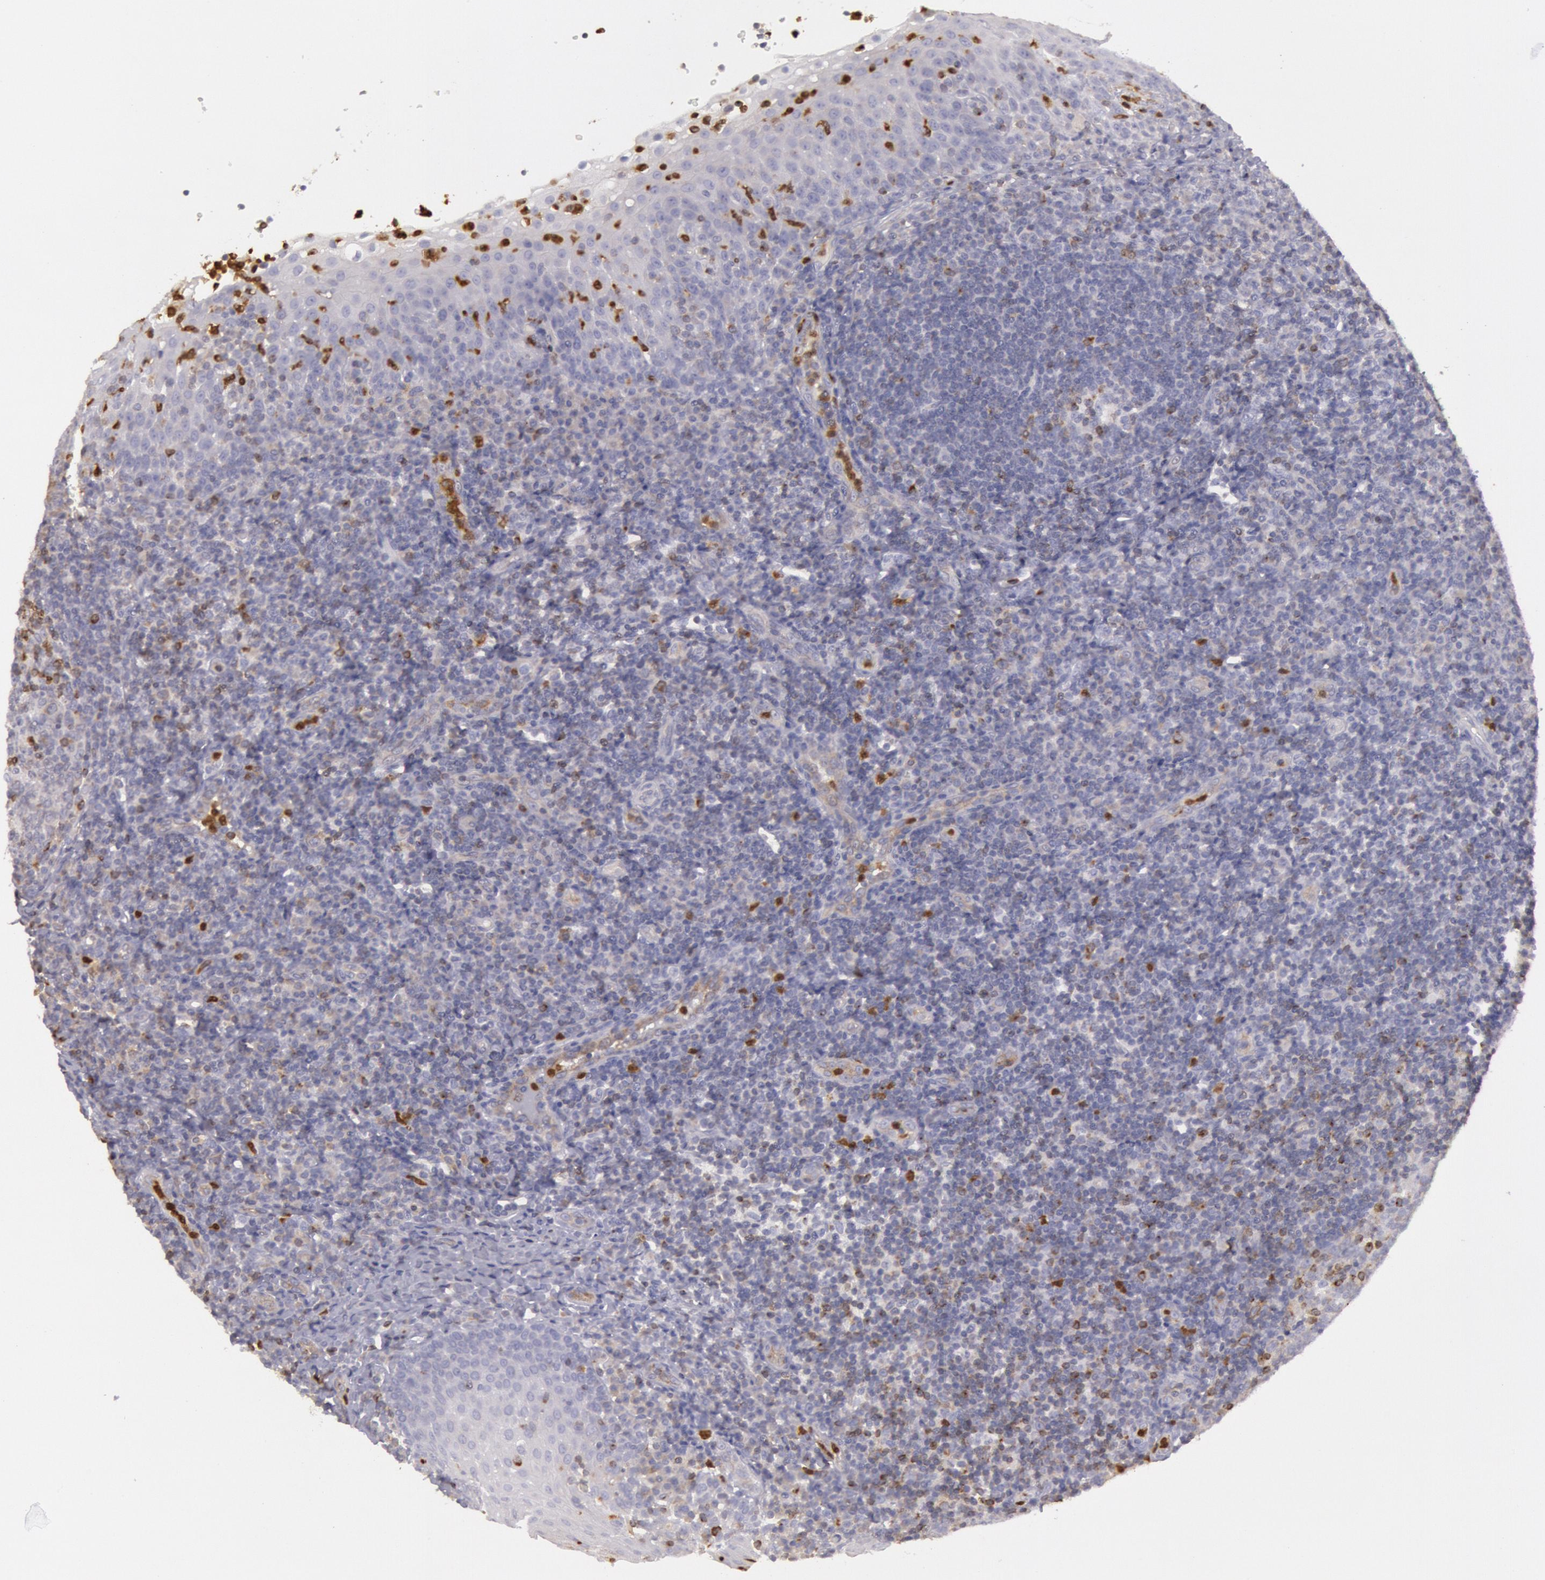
{"staining": {"intensity": "moderate", "quantity": "<25%", "location": "cytoplasmic/membranous"}, "tissue": "tonsil", "cell_type": "Germinal center cells", "image_type": "normal", "snomed": [{"axis": "morphology", "description": "Normal tissue, NOS"}, {"axis": "topography", "description": "Tonsil"}], "caption": "Immunohistochemical staining of unremarkable human tonsil demonstrates <25% levels of moderate cytoplasmic/membranous protein staining in approximately <25% of germinal center cells.", "gene": "RAB27A", "patient": {"sex": "female", "age": 40}}